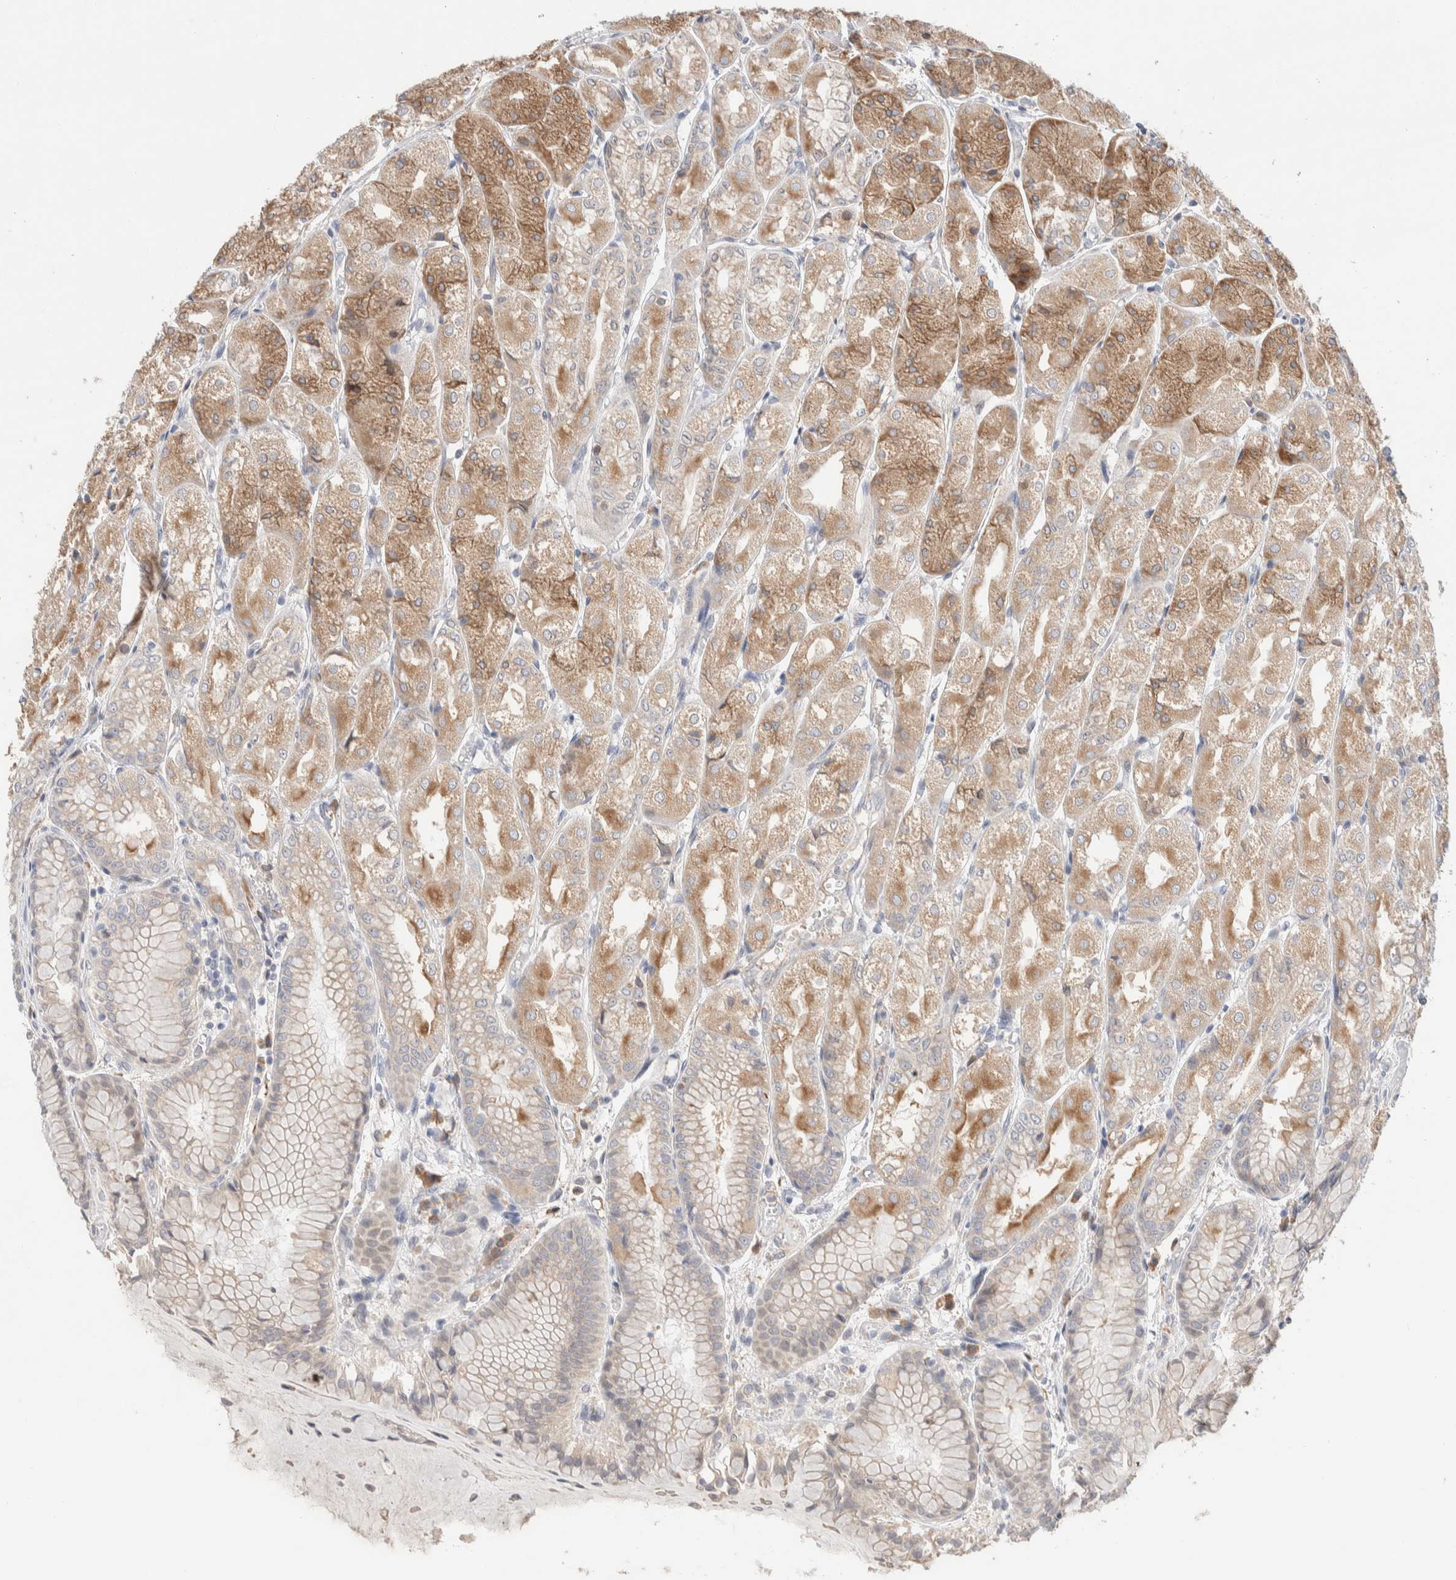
{"staining": {"intensity": "moderate", "quantity": "25%-75%", "location": "cytoplasmic/membranous"}, "tissue": "stomach", "cell_type": "Glandular cells", "image_type": "normal", "snomed": [{"axis": "morphology", "description": "Normal tissue, NOS"}, {"axis": "topography", "description": "Stomach, upper"}], "caption": "A photomicrograph of human stomach stained for a protein demonstrates moderate cytoplasmic/membranous brown staining in glandular cells. (DAB IHC, brown staining for protein, blue staining for nuclei).", "gene": "RUSF1", "patient": {"sex": "male", "age": 72}}